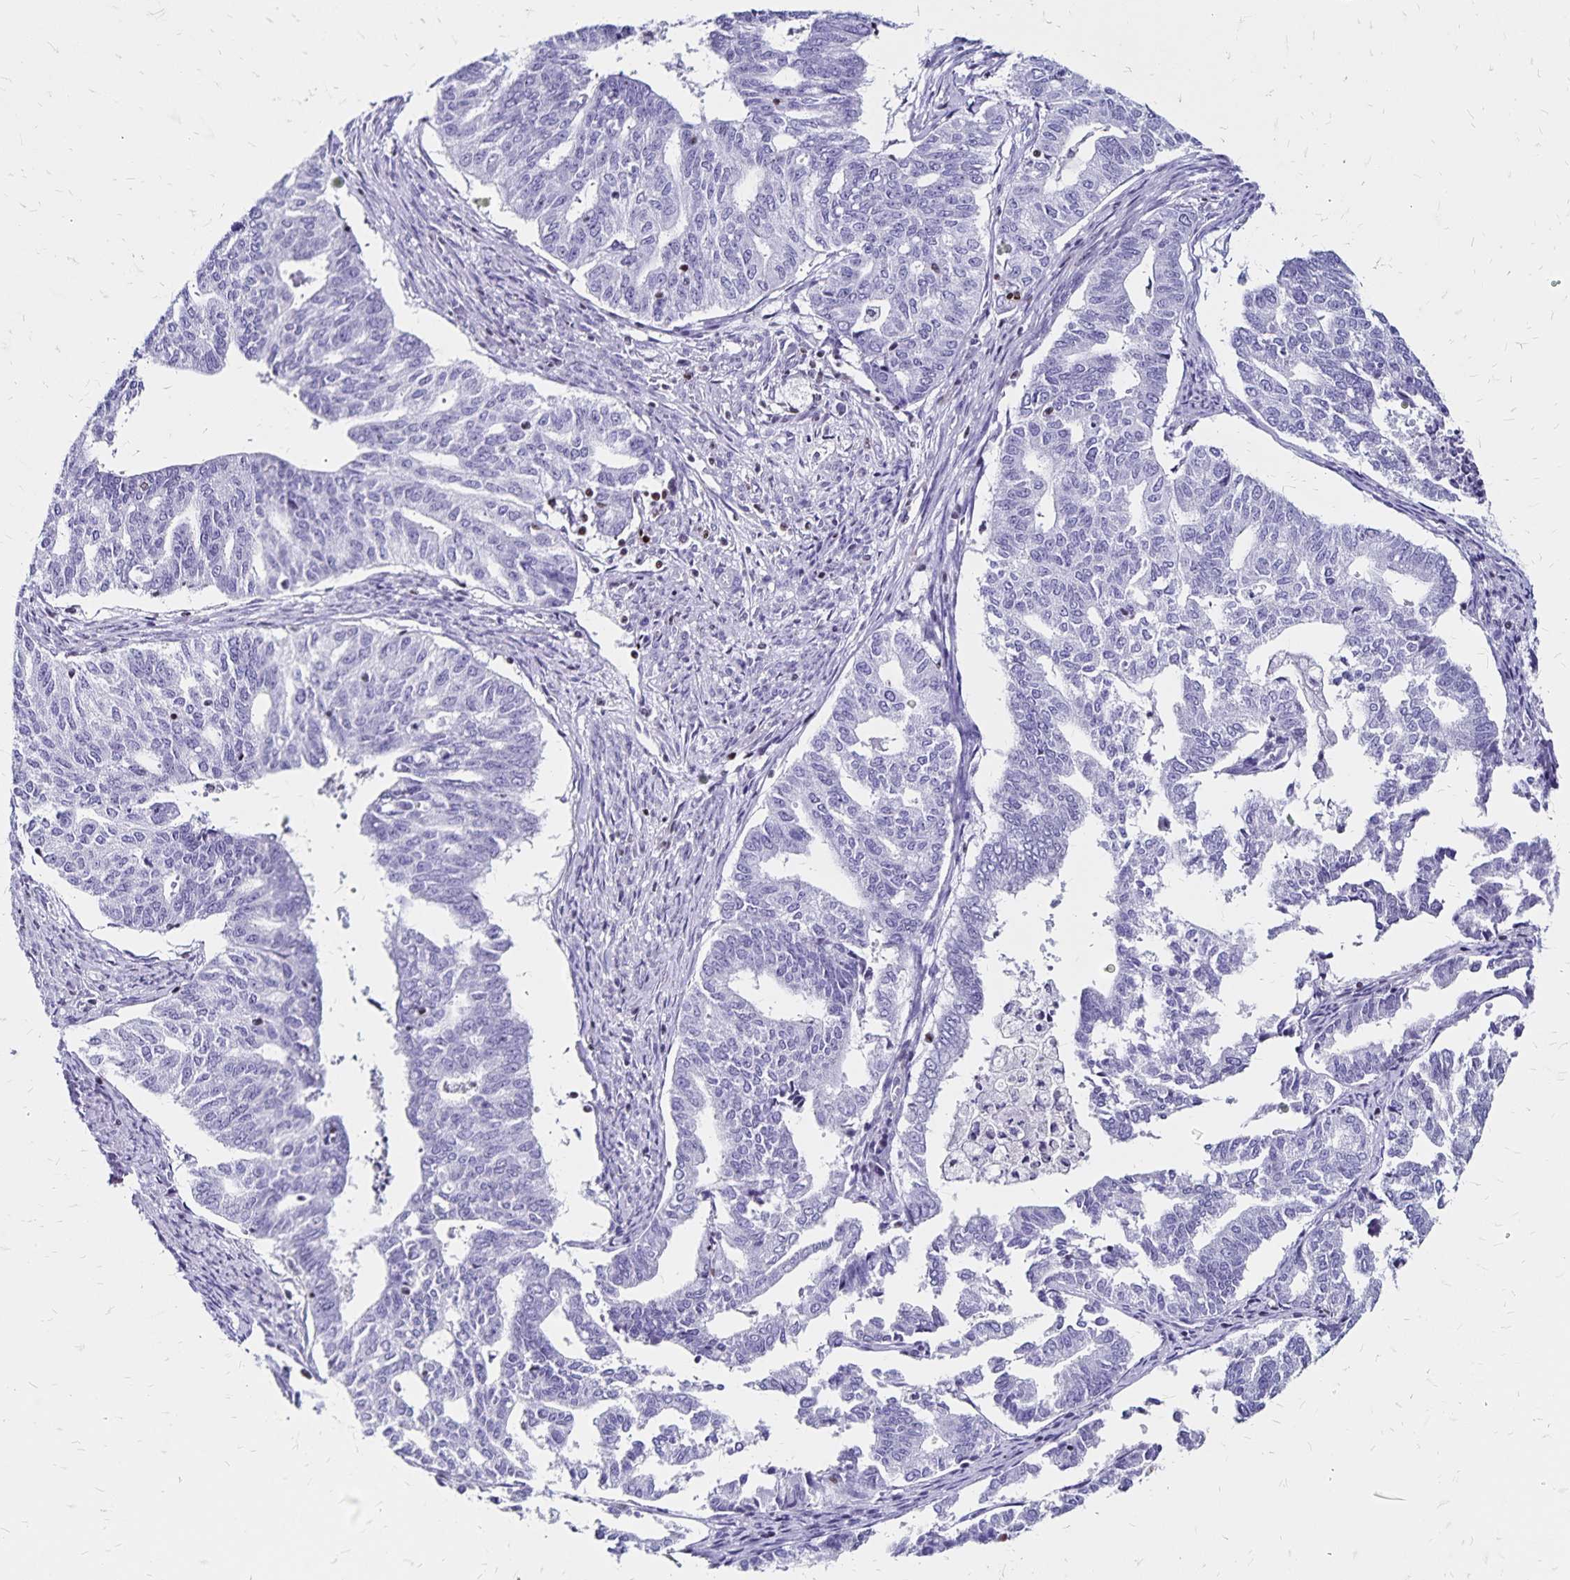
{"staining": {"intensity": "negative", "quantity": "none", "location": "none"}, "tissue": "endometrial cancer", "cell_type": "Tumor cells", "image_type": "cancer", "snomed": [{"axis": "morphology", "description": "Adenocarcinoma, NOS"}, {"axis": "topography", "description": "Endometrium"}], "caption": "Human endometrial cancer (adenocarcinoma) stained for a protein using IHC displays no positivity in tumor cells.", "gene": "IKZF1", "patient": {"sex": "female", "age": 79}}